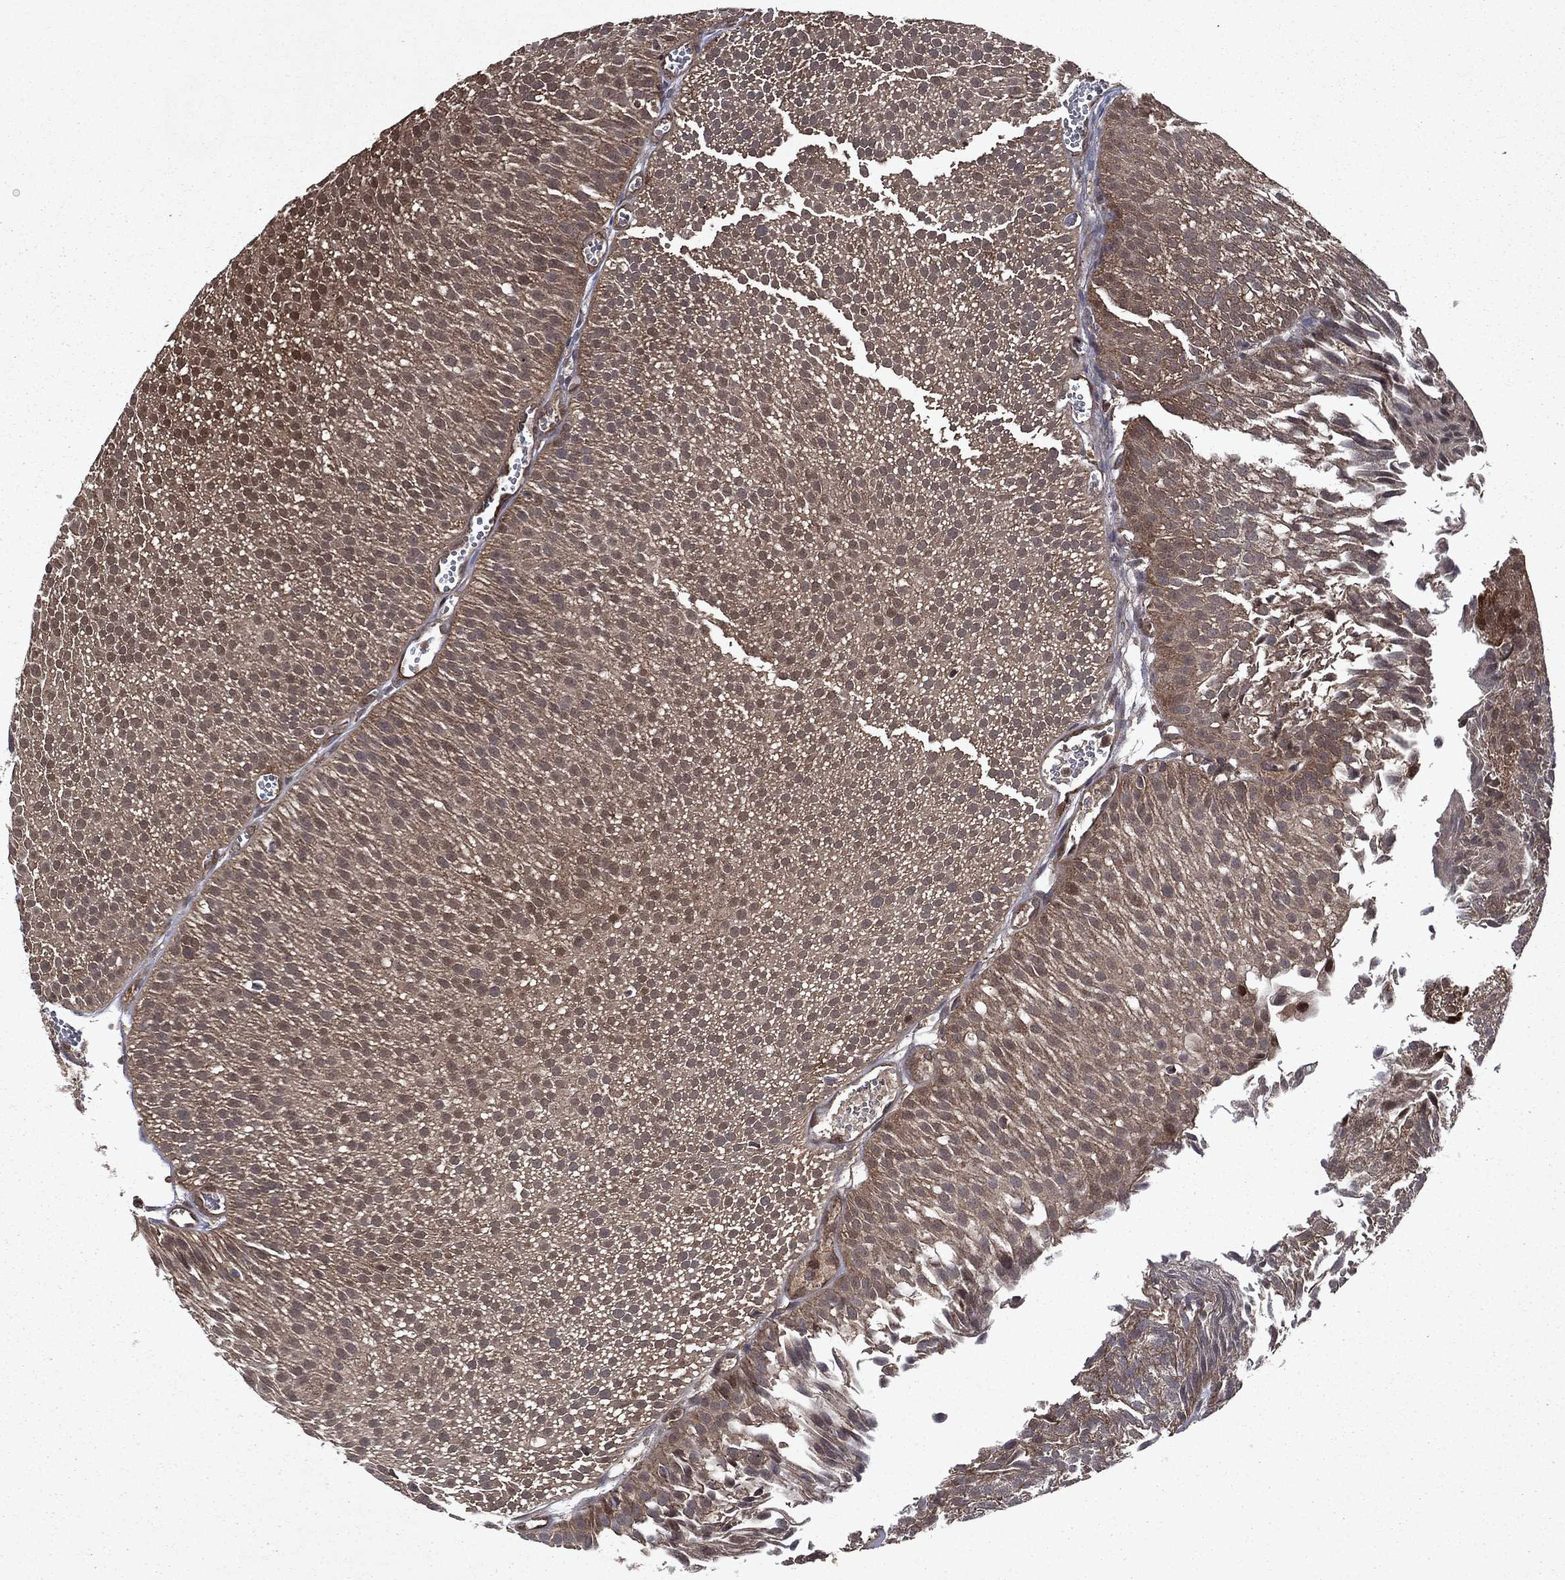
{"staining": {"intensity": "moderate", "quantity": "25%-75%", "location": "cytoplasmic/membranous,nuclear"}, "tissue": "urothelial cancer", "cell_type": "Tumor cells", "image_type": "cancer", "snomed": [{"axis": "morphology", "description": "Urothelial carcinoma, Low grade"}, {"axis": "topography", "description": "Urinary bladder"}], "caption": "A brown stain labels moderate cytoplasmic/membranous and nuclear expression of a protein in human low-grade urothelial carcinoma tumor cells.", "gene": "FGD1", "patient": {"sex": "male", "age": 65}}